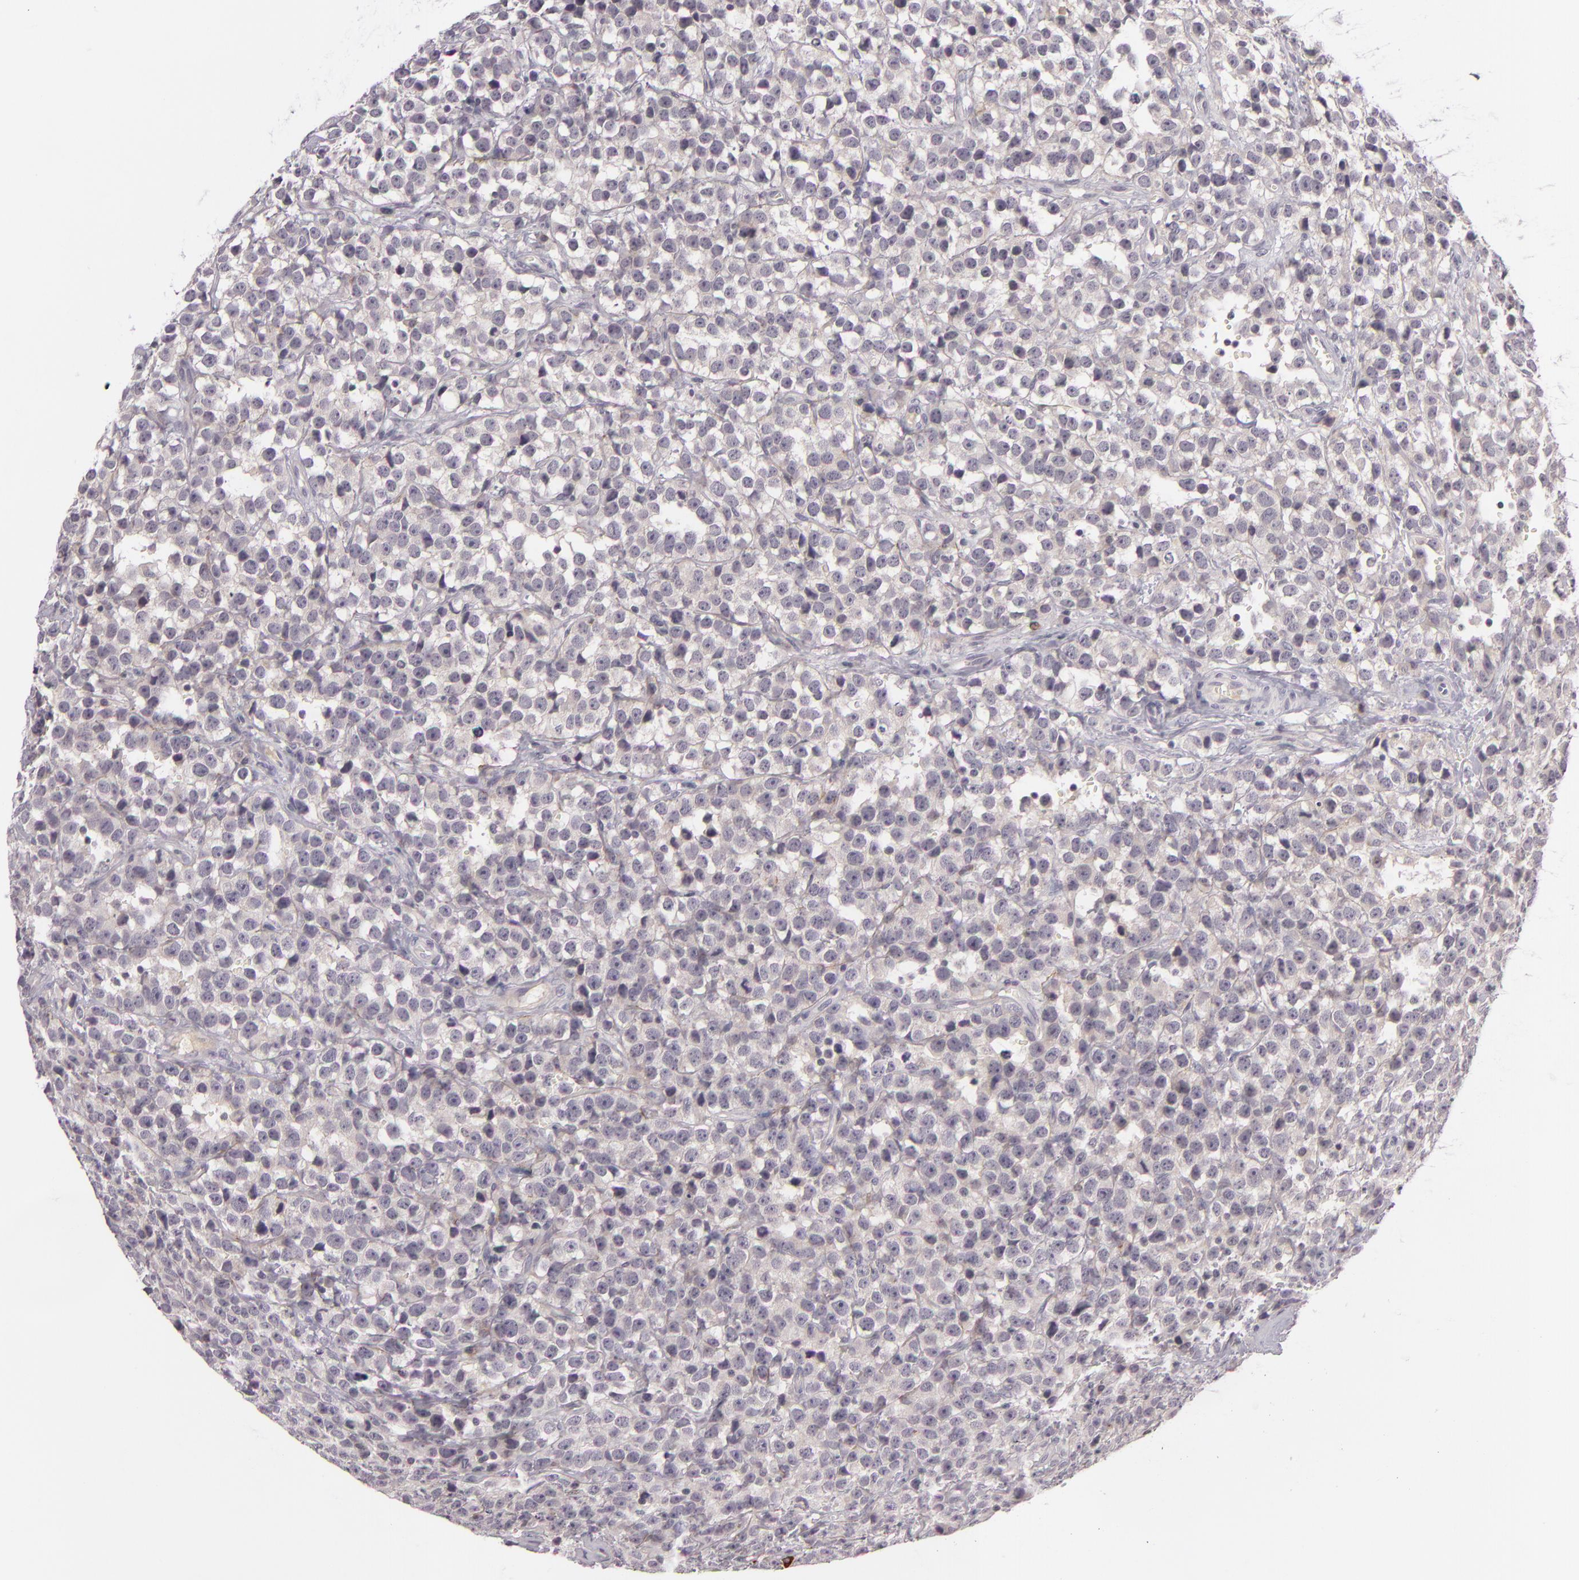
{"staining": {"intensity": "negative", "quantity": "none", "location": "none"}, "tissue": "testis cancer", "cell_type": "Tumor cells", "image_type": "cancer", "snomed": [{"axis": "morphology", "description": "Seminoma, NOS"}, {"axis": "topography", "description": "Testis"}], "caption": "Micrograph shows no significant protein staining in tumor cells of testis cancer (seminoma). Brightfield microscopy of immunohistochemistry (IHC) stained with DAB (3,3'-diaminobenzidine) (brown) and hematoxylin (blue), captured at high magnification.", "gene": "DAG1", "patient": {"sex": "male", "age": 25}}